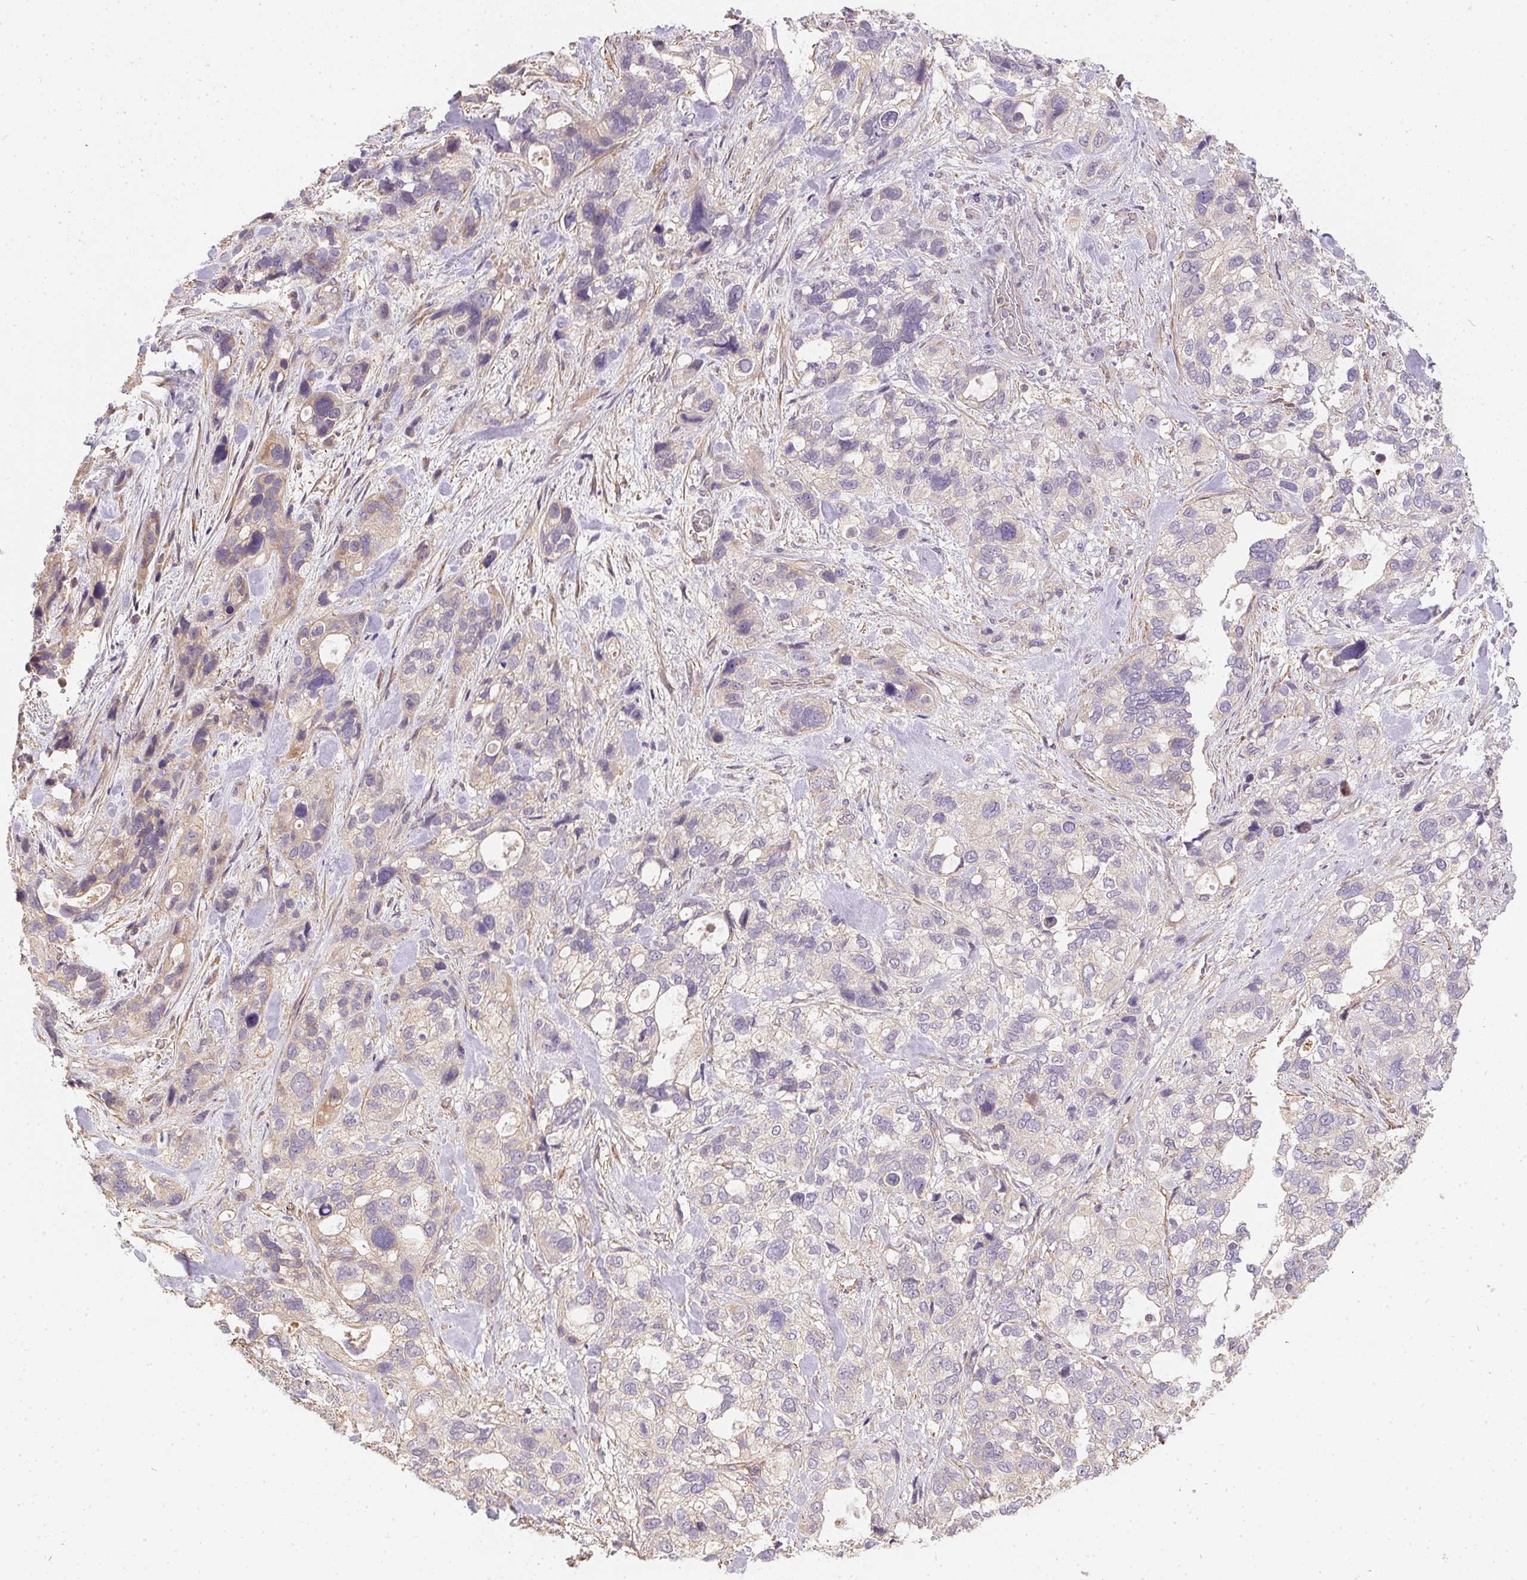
{"staining": {"intensity": "negative", "quantity": "none", "location": "none"}, "tissue": "stomach cancer", "cell_type": "Tumor cells", "image_type": "cancer", "snomed": [{"axis": "morphology", "description": "Adenocarcinoma, NOS"}, {"axis": "topography", "description": "Stomach, upper"}], "caption": "Immunohistochemistry (IHC) of stomach cancer demonstrates no positivity in tumor cells. (DAB immunohistochemistry with hematoxylin counter stain).", "gene": "REV3L", "patient": {"sex": "female", "age": 81}}